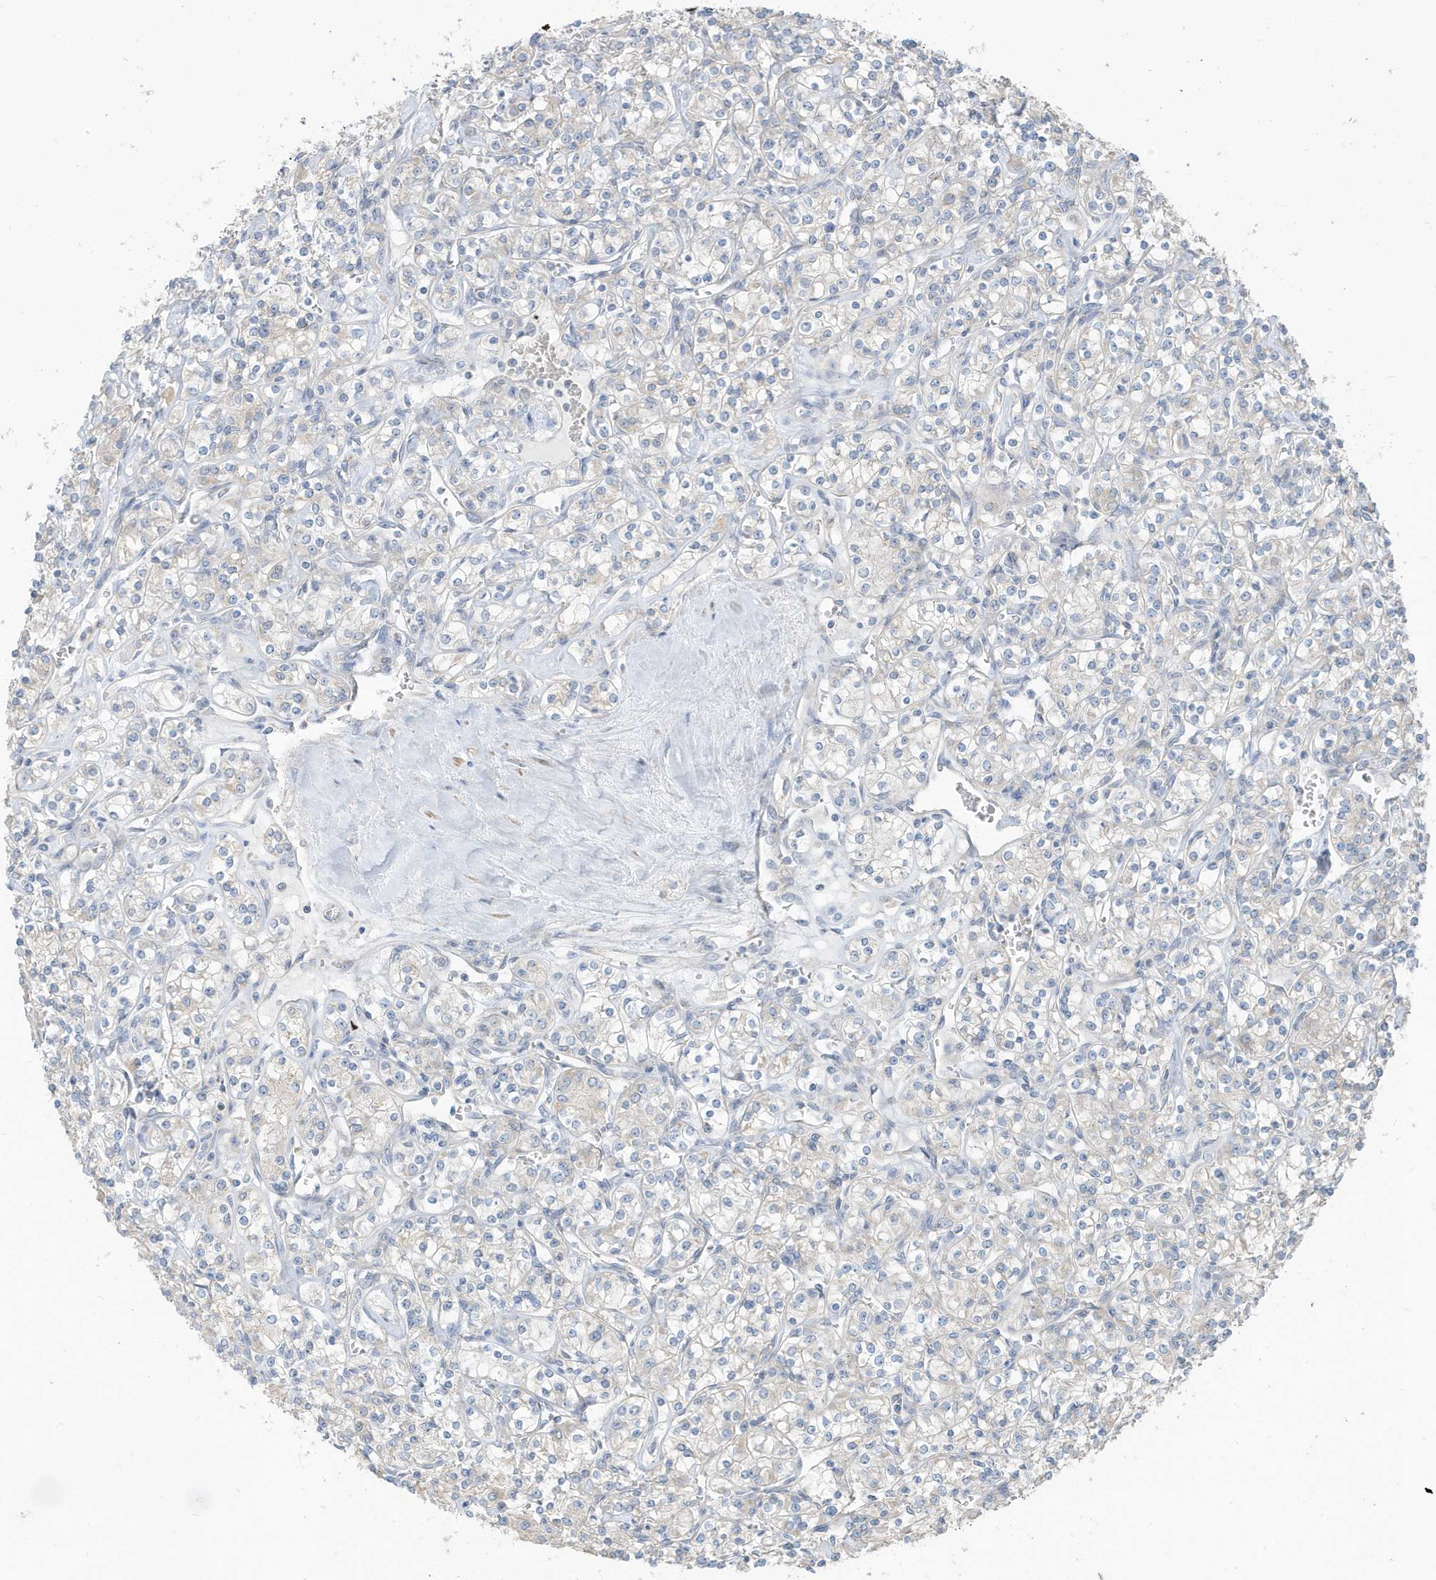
{"staining": {"intensity": "negative", "quantity": "none", "location": "none"}, "tissue": "renal cancer", "cell_type": "Tumor cells", "image_type": "cancer", "snomed": [{"axis": "morphology", "description": "Adenocarcinoma, NOS"}, {"axis": "topography", "description": "Kidney"}], "caption": "Immunohistochemical staining of renal adenocarcinoma exhibits no significant staining in tumor cells.", "gene": "ATP13A5", "patient": {"sex": "male", "age": 77}}